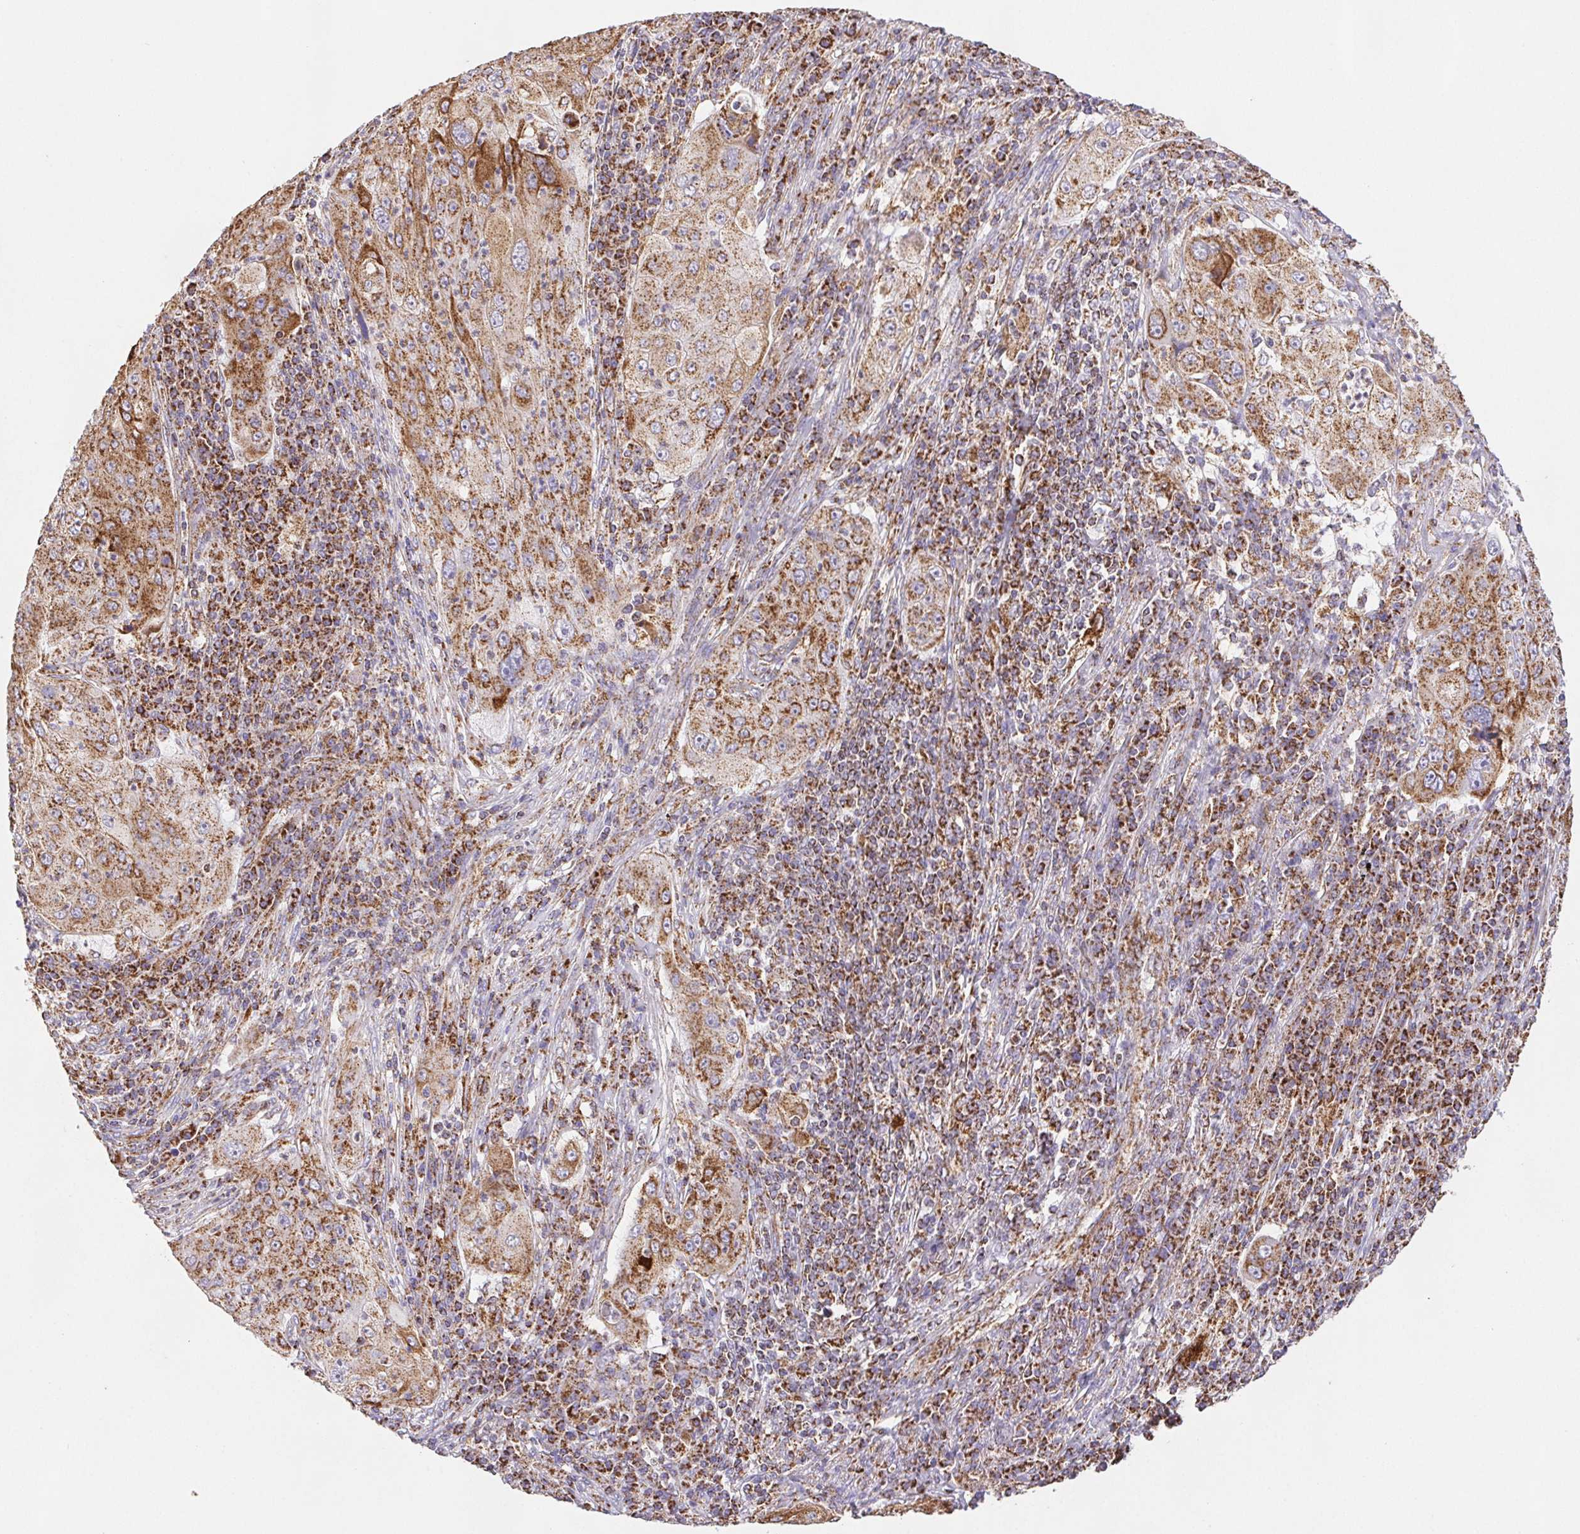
{"staining": {"intensity": "strong", "quantity": ">75%", "location": "cytoplasmic/membranous"}, "tissue": "lung cancer", "cell_type": "Tumor cells", "image_type": "cancer", "snomed": [{"axis": "morphology", "description": "Squamous cell carcinoma, NOS"}, {"axis": "topography", "description": "Lung"}], "caption": "Immunohistochemical staining of lung cancer displays high levels of strong cytoplasmic/membranous protein staining in approximately >75% of tumor cells.", "gene": "NIPSNAP2", "patient": {"sex": "female", "age": 59}}